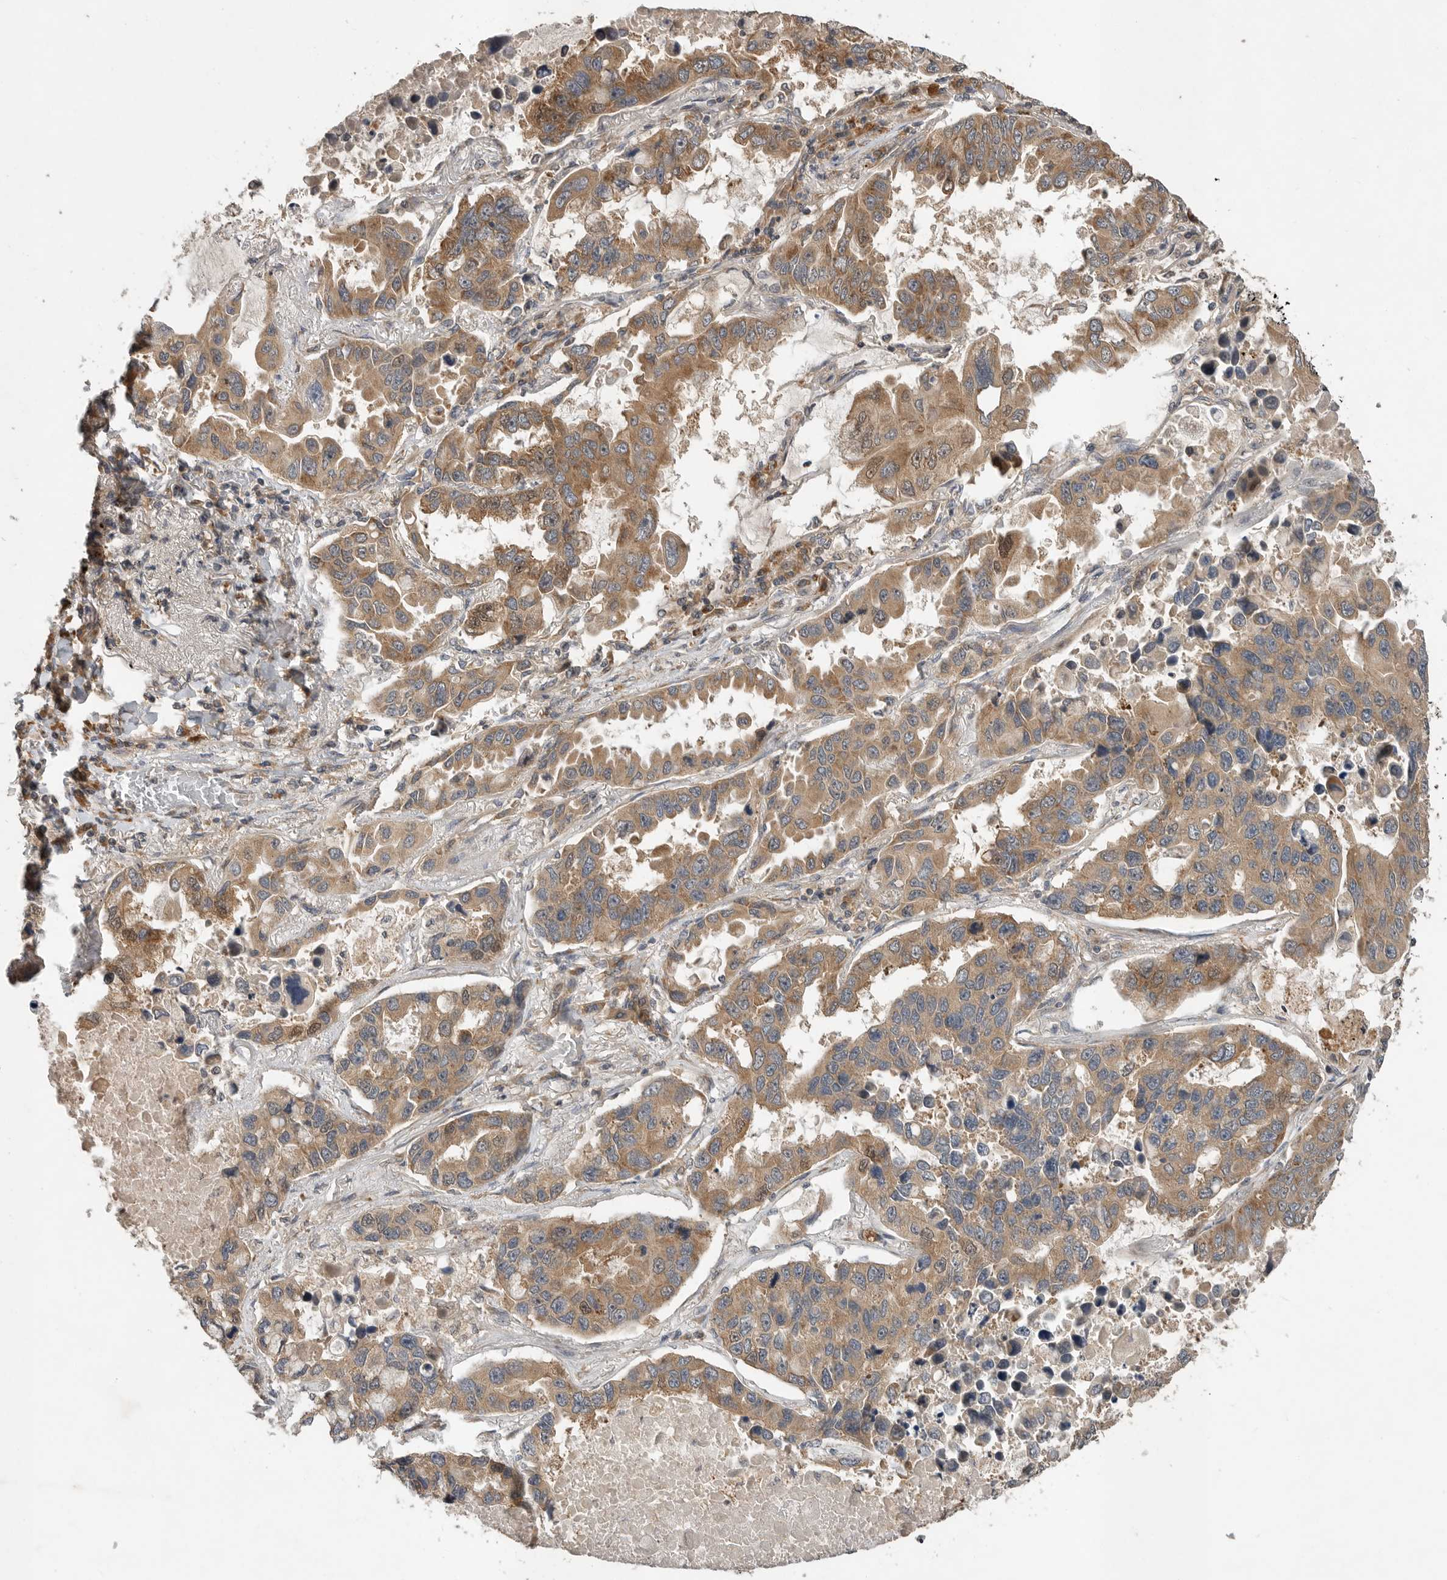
{"staining": {"intensity": "moderate", "quantity": ">75%", "location": "cytoplasmic/membranous"}, "tissue": "lung cancer", "cell_type": "Tumor cells", "image_type": "cancer", "snomed": [{"axis": "morphology", "description": "Adenocarcinoma, NOS"}, {"axis": "topography", "description": "Lung"}], "caption": "Human adenocarcinoma (lung) stained with a protein marker reveals moderate staining in tumor cells.", "gene": "OSBPL9", "patient": {"sex": "male", "age": 64}}